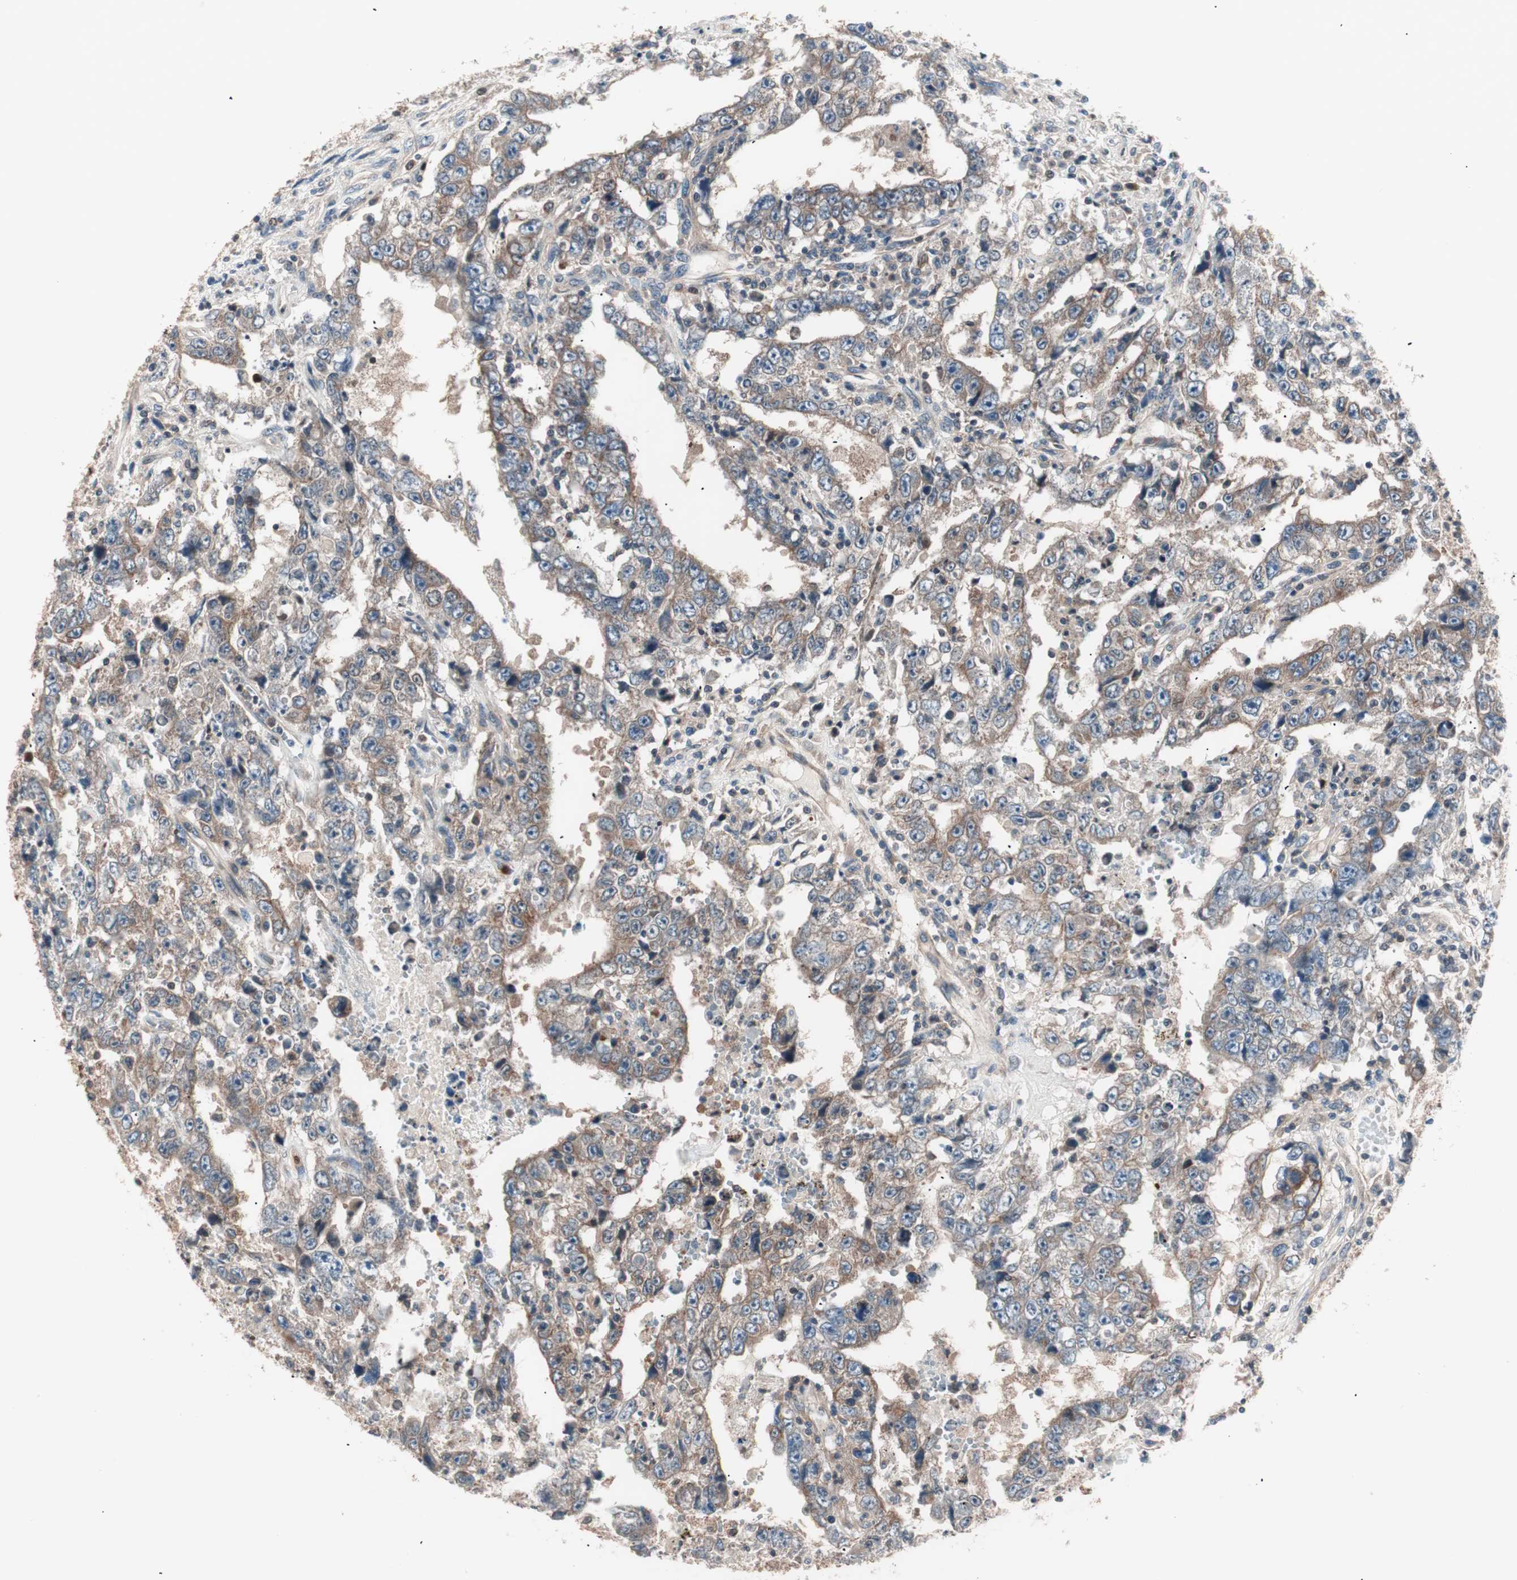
{"staining": {"intensity": "moderate", "quantity": ">75%", "location": "cytoplasmic/membranous"}, "tissue": "testis cancer", "cell_type": "Tumor cells", "image_type": "cancer", "snomed": [{"axis": "morphology", "description": "Carcinoma, Embryonal, NOS"}, {"axis": "topography", "description": "Testis"}], "caption": "Immunohistochemical staining of embryonal carcinoma (testis) demonstrates moderate cytoplasmic/membranous protein staining in about >75% of tumor cells.", "gene": "TSG101", "patient": {"sex": "male", "age": 26}}